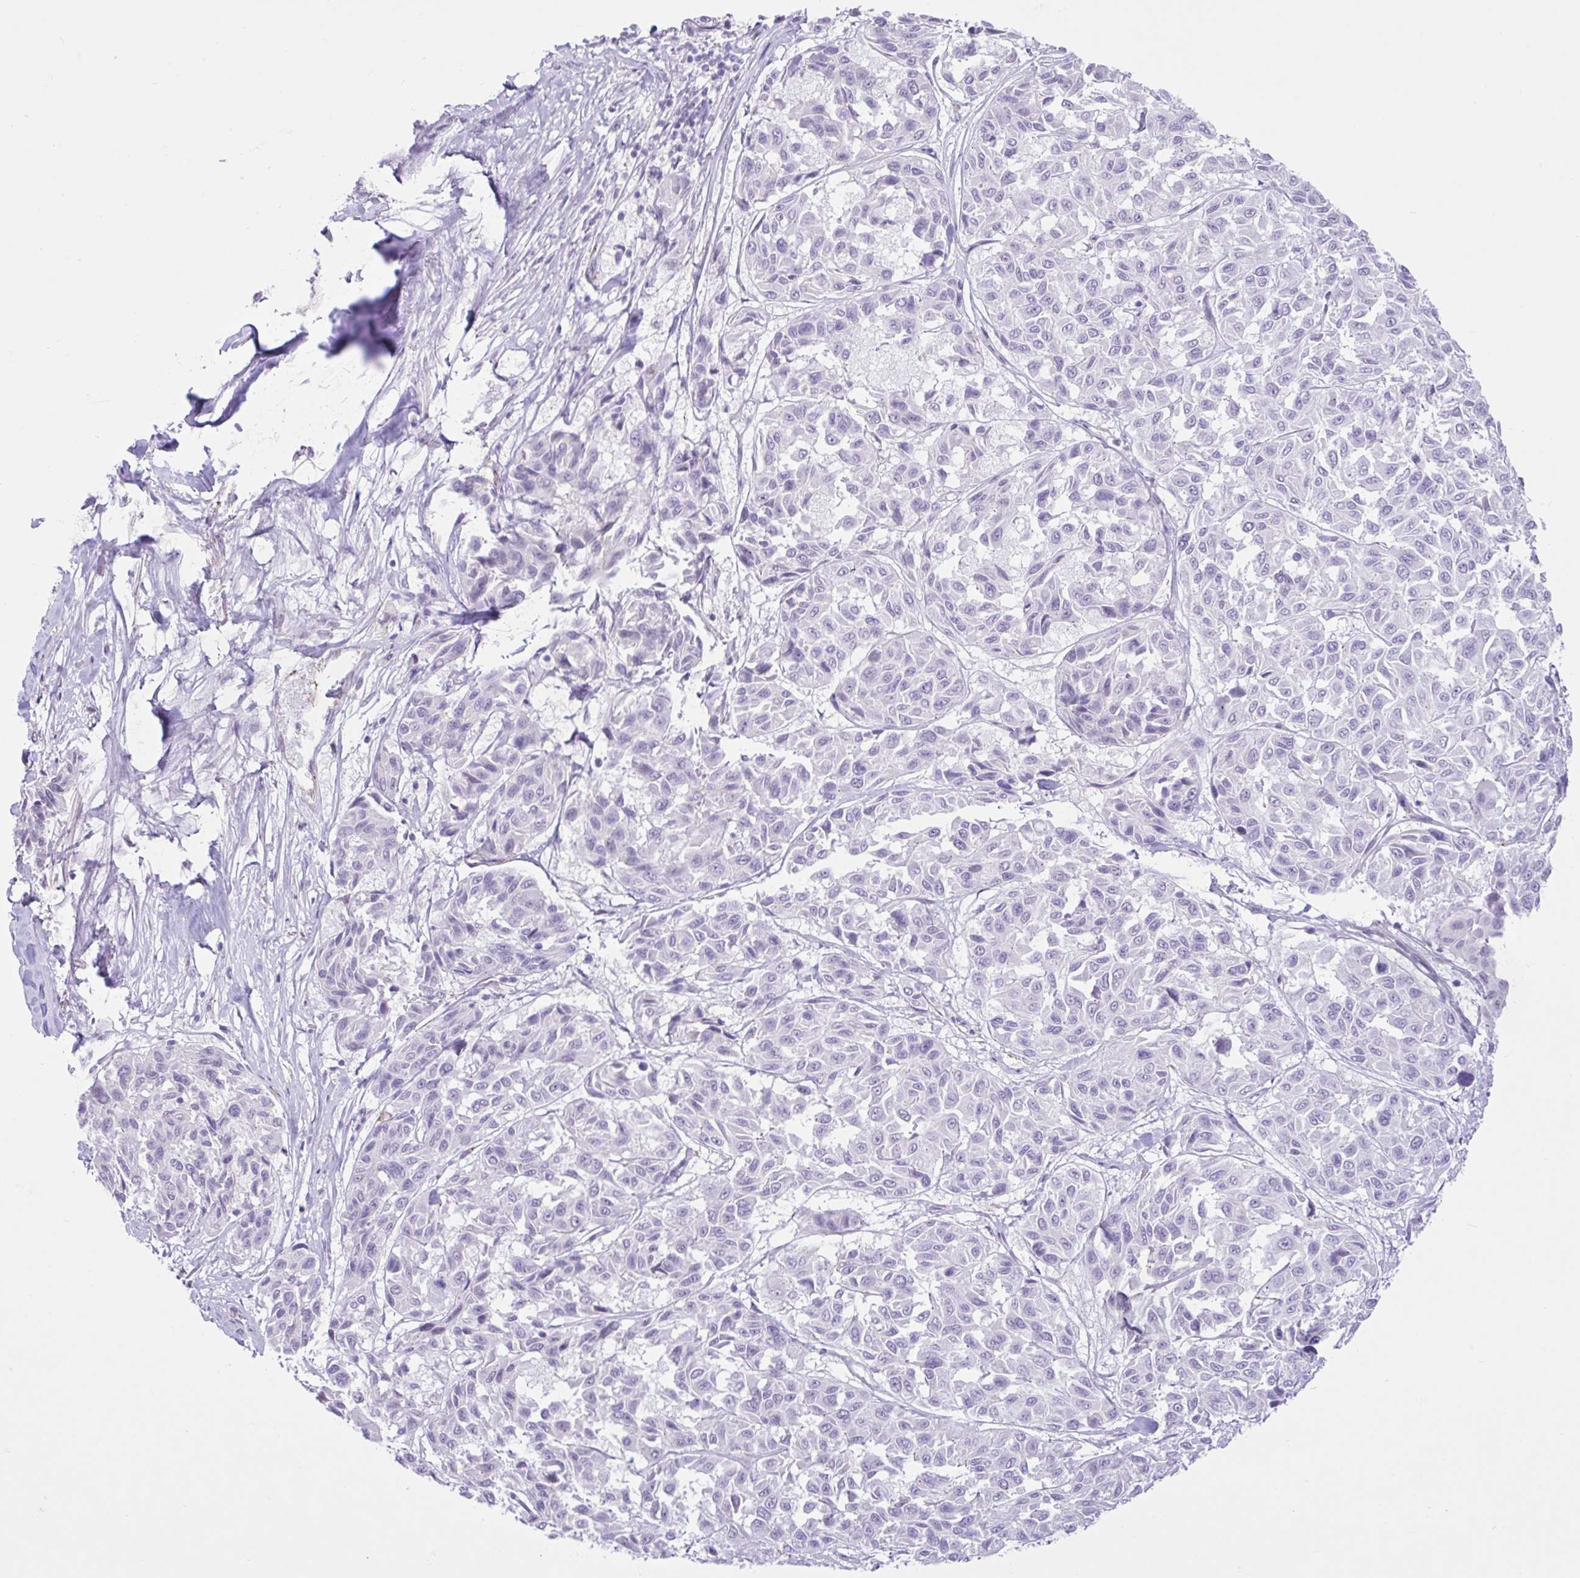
{"staining": {"intensity": "negative", "quantity": "none", "location": "none"}, "tissue": "melanoma", "cell_type": "Tumor cells", "image_type": "cancer", "snomed": [{"axis": "morphology", "description": "Malignant melanoma, NOS"}, {"axis": "topography", "description": "Skin"}], "caption": "This is an immunohistochemistry (IHC) image of human malignant melanoma. There is no positivity in tumor cells.", "gene": "REEP1", "patient": {"sex": "female", "age": 66}}